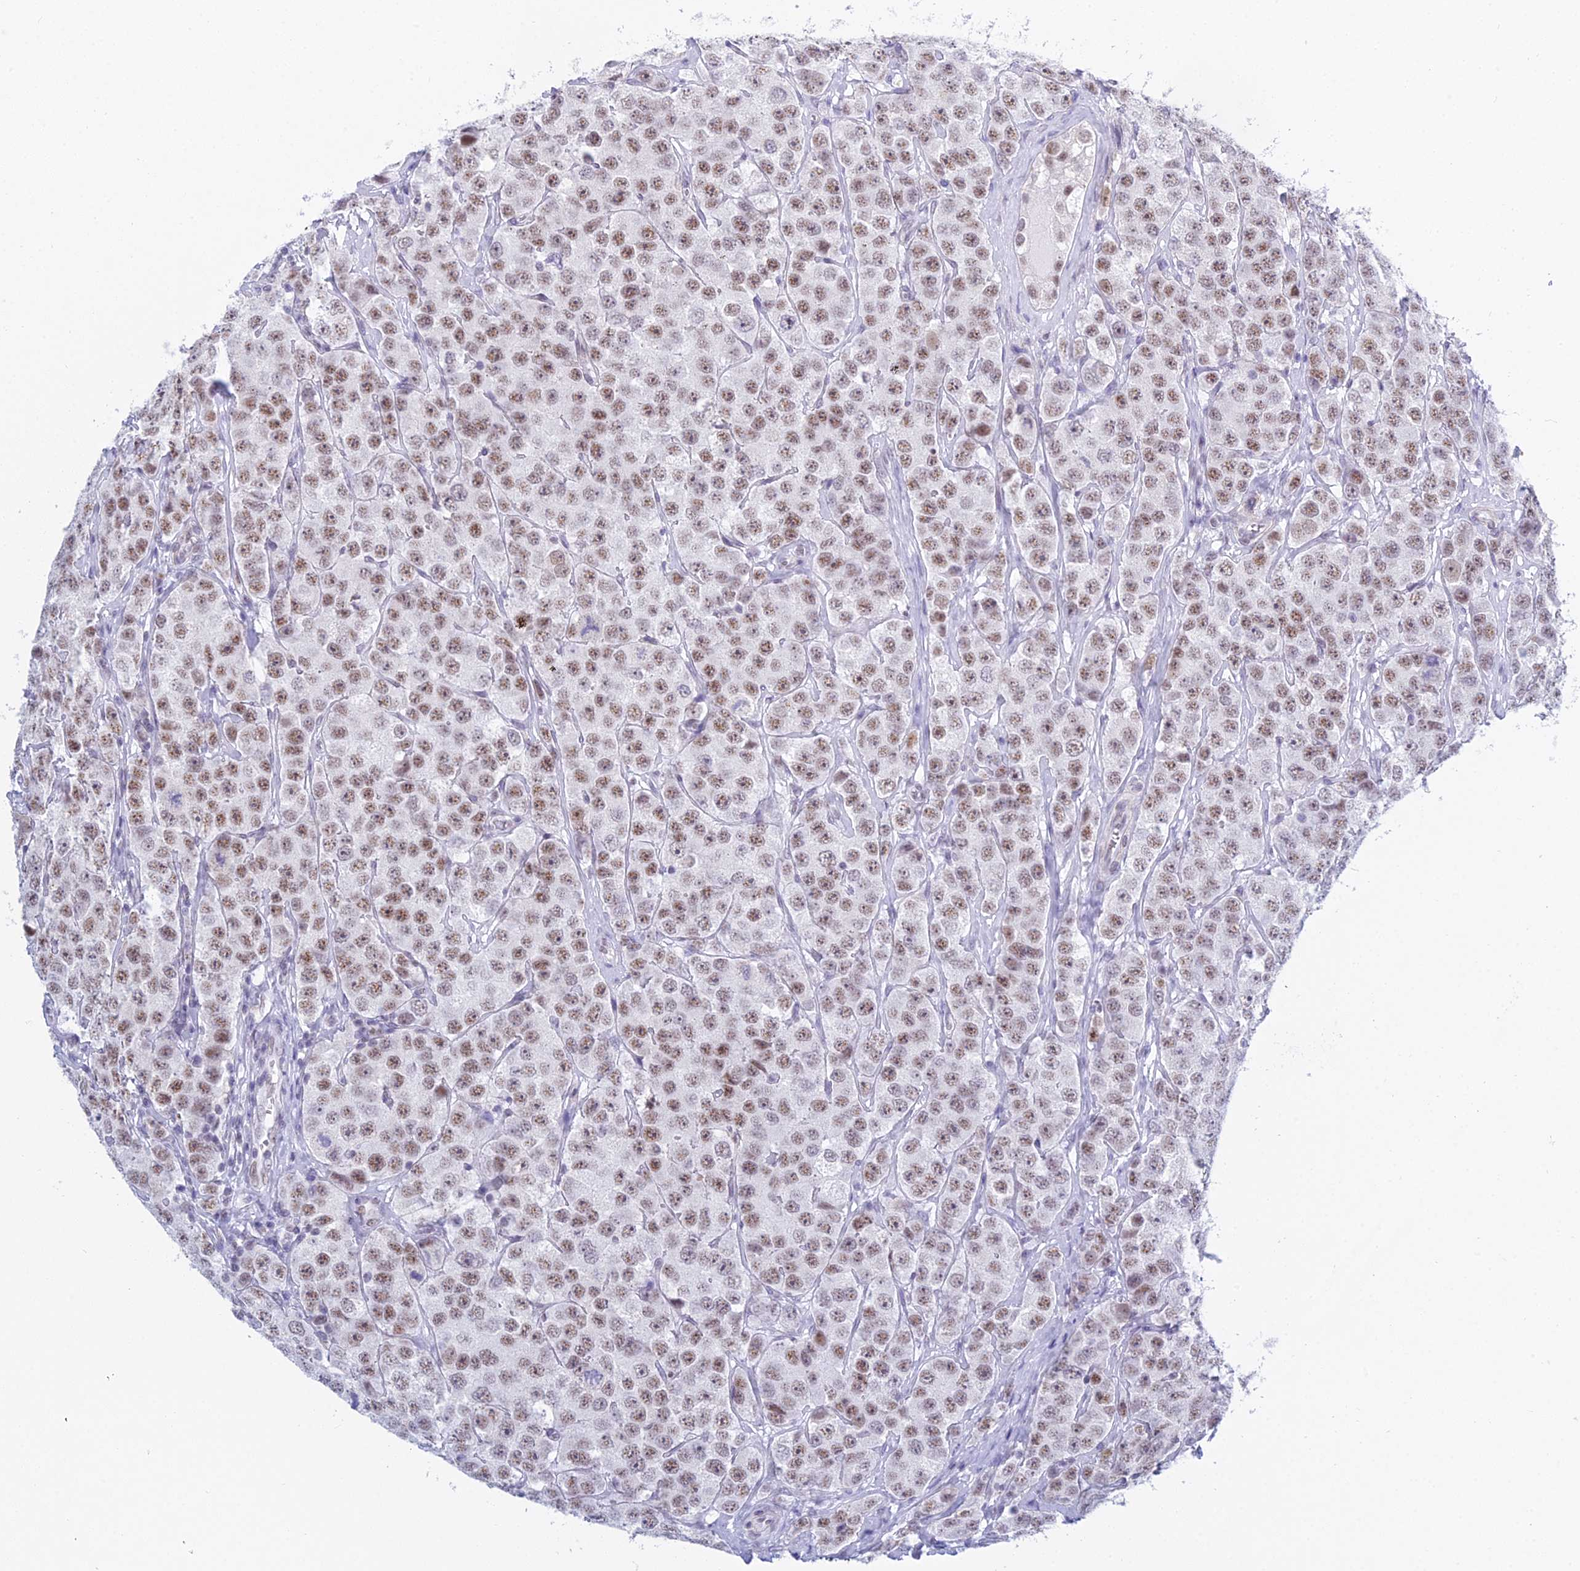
{"staining": {"intensity": "moderate", "quantity": ">75%", "location": "nuclear"}, "tissue": "testis cancer", "cell_type": "Tumor cells", "image_type": "cancer", "snomed": [{"axis": "morphology", "description": "Seminoma, NOS"}, {"axis": "topography", "description": "Testis"}], "caption": "Testis cancer (seminoma) was stained to show a protein in brown. There is medium levels of moderate nuclear positivity in approximately >75% of tumor cells.", "gene": "KLF14", "patient": {"sex": "male", "age": 28}}